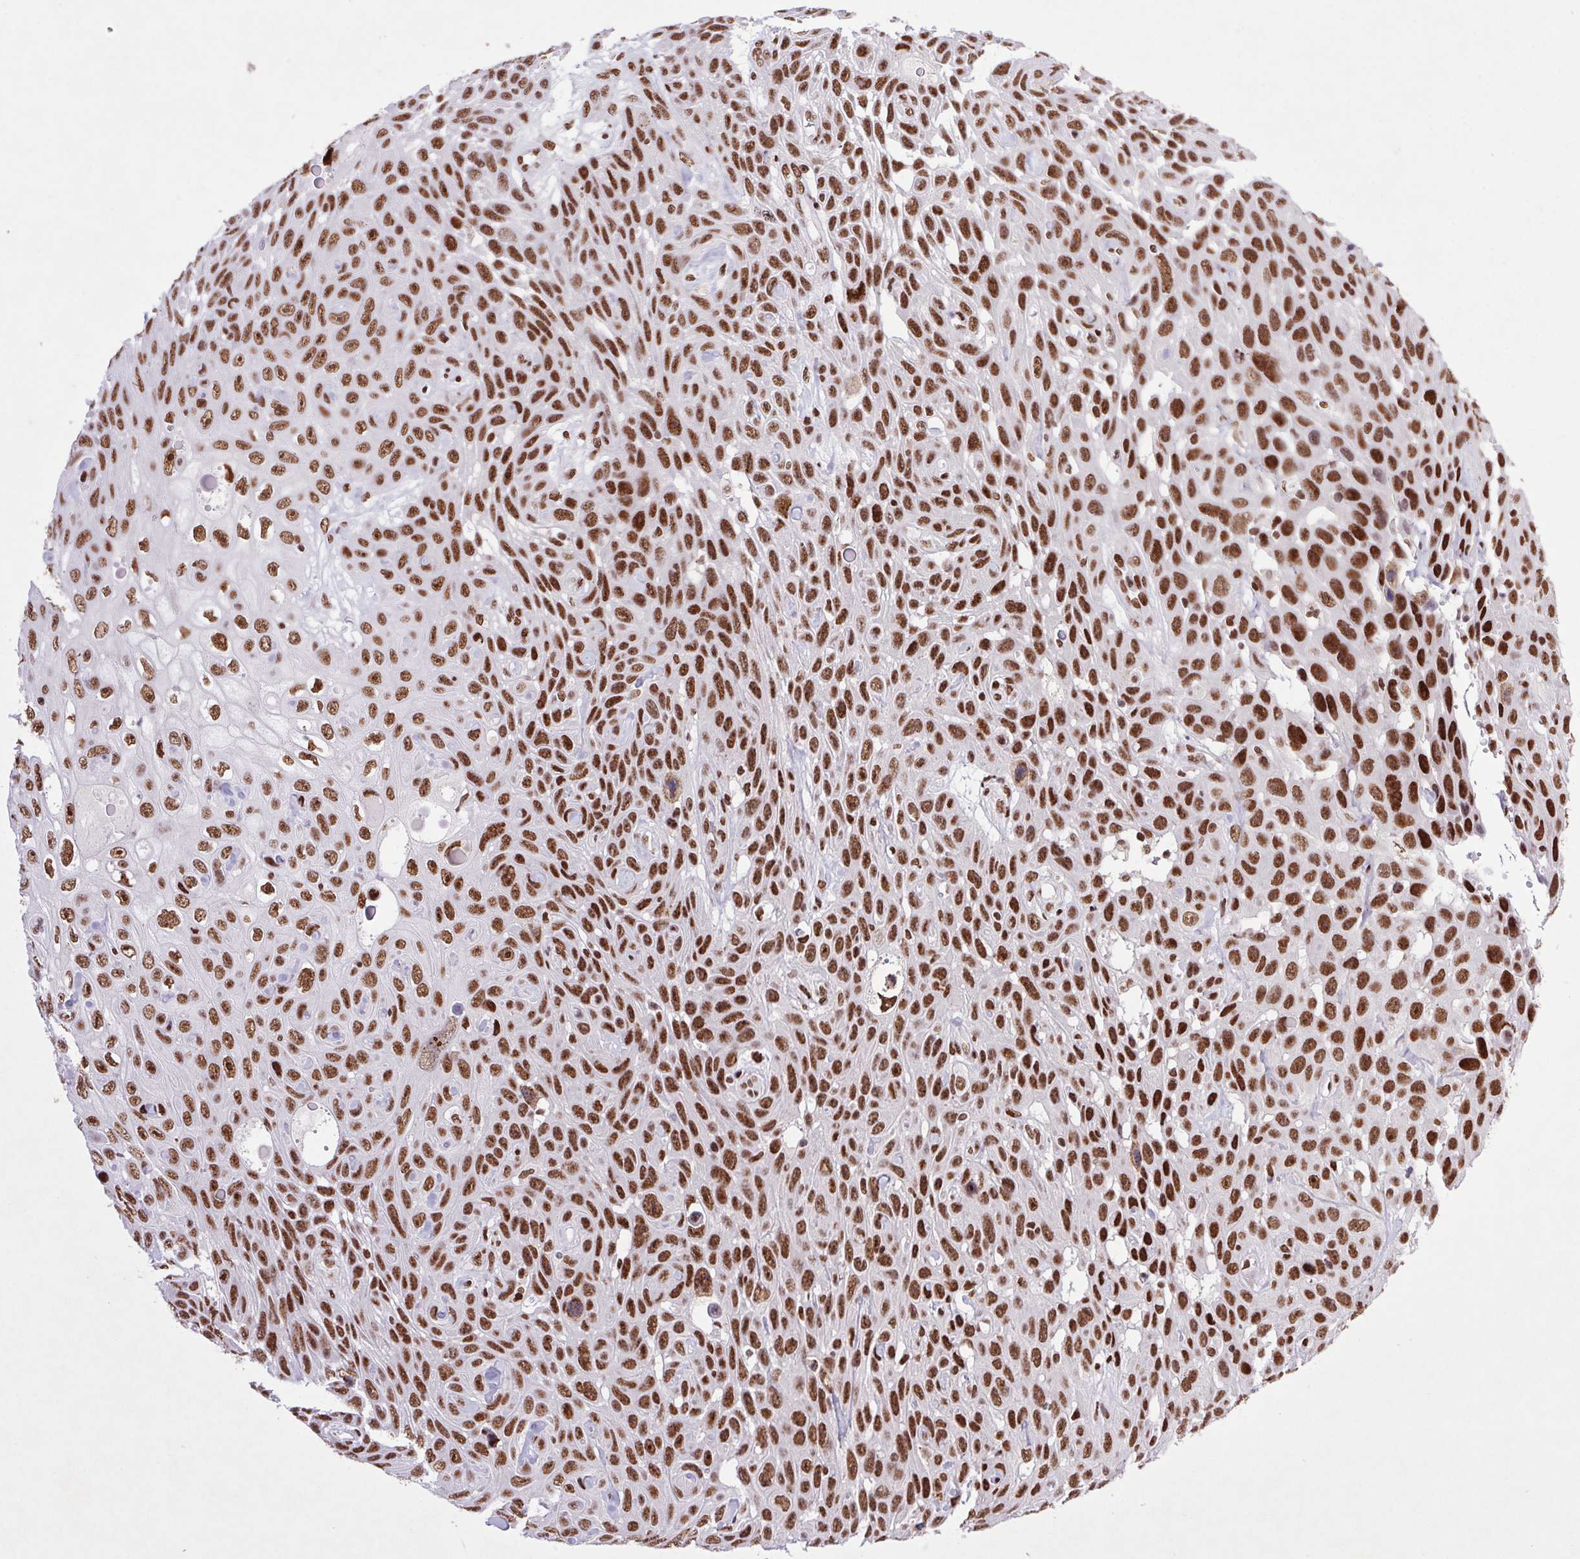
{"staining": {"intensity": "strong", "quantity": ">75%", "location": "nuclear"}, "tissue": "skin cancer", "cell_type": "Tumor cells", "image_type": "cancer", "snomed": [{"axis": "morphology", "description": "Squamous cell carcinoma, NOS"}, {"axis": "topography", "description": "Skin"}], "caption": "Human skin squamous cell carcinoma stained for a protein (brown) shows strong nuclear positive expression in approximately >75% of tumor cells.", "gene": "LDLRAD4", "patient": {"sex": "male", "age": 82}}